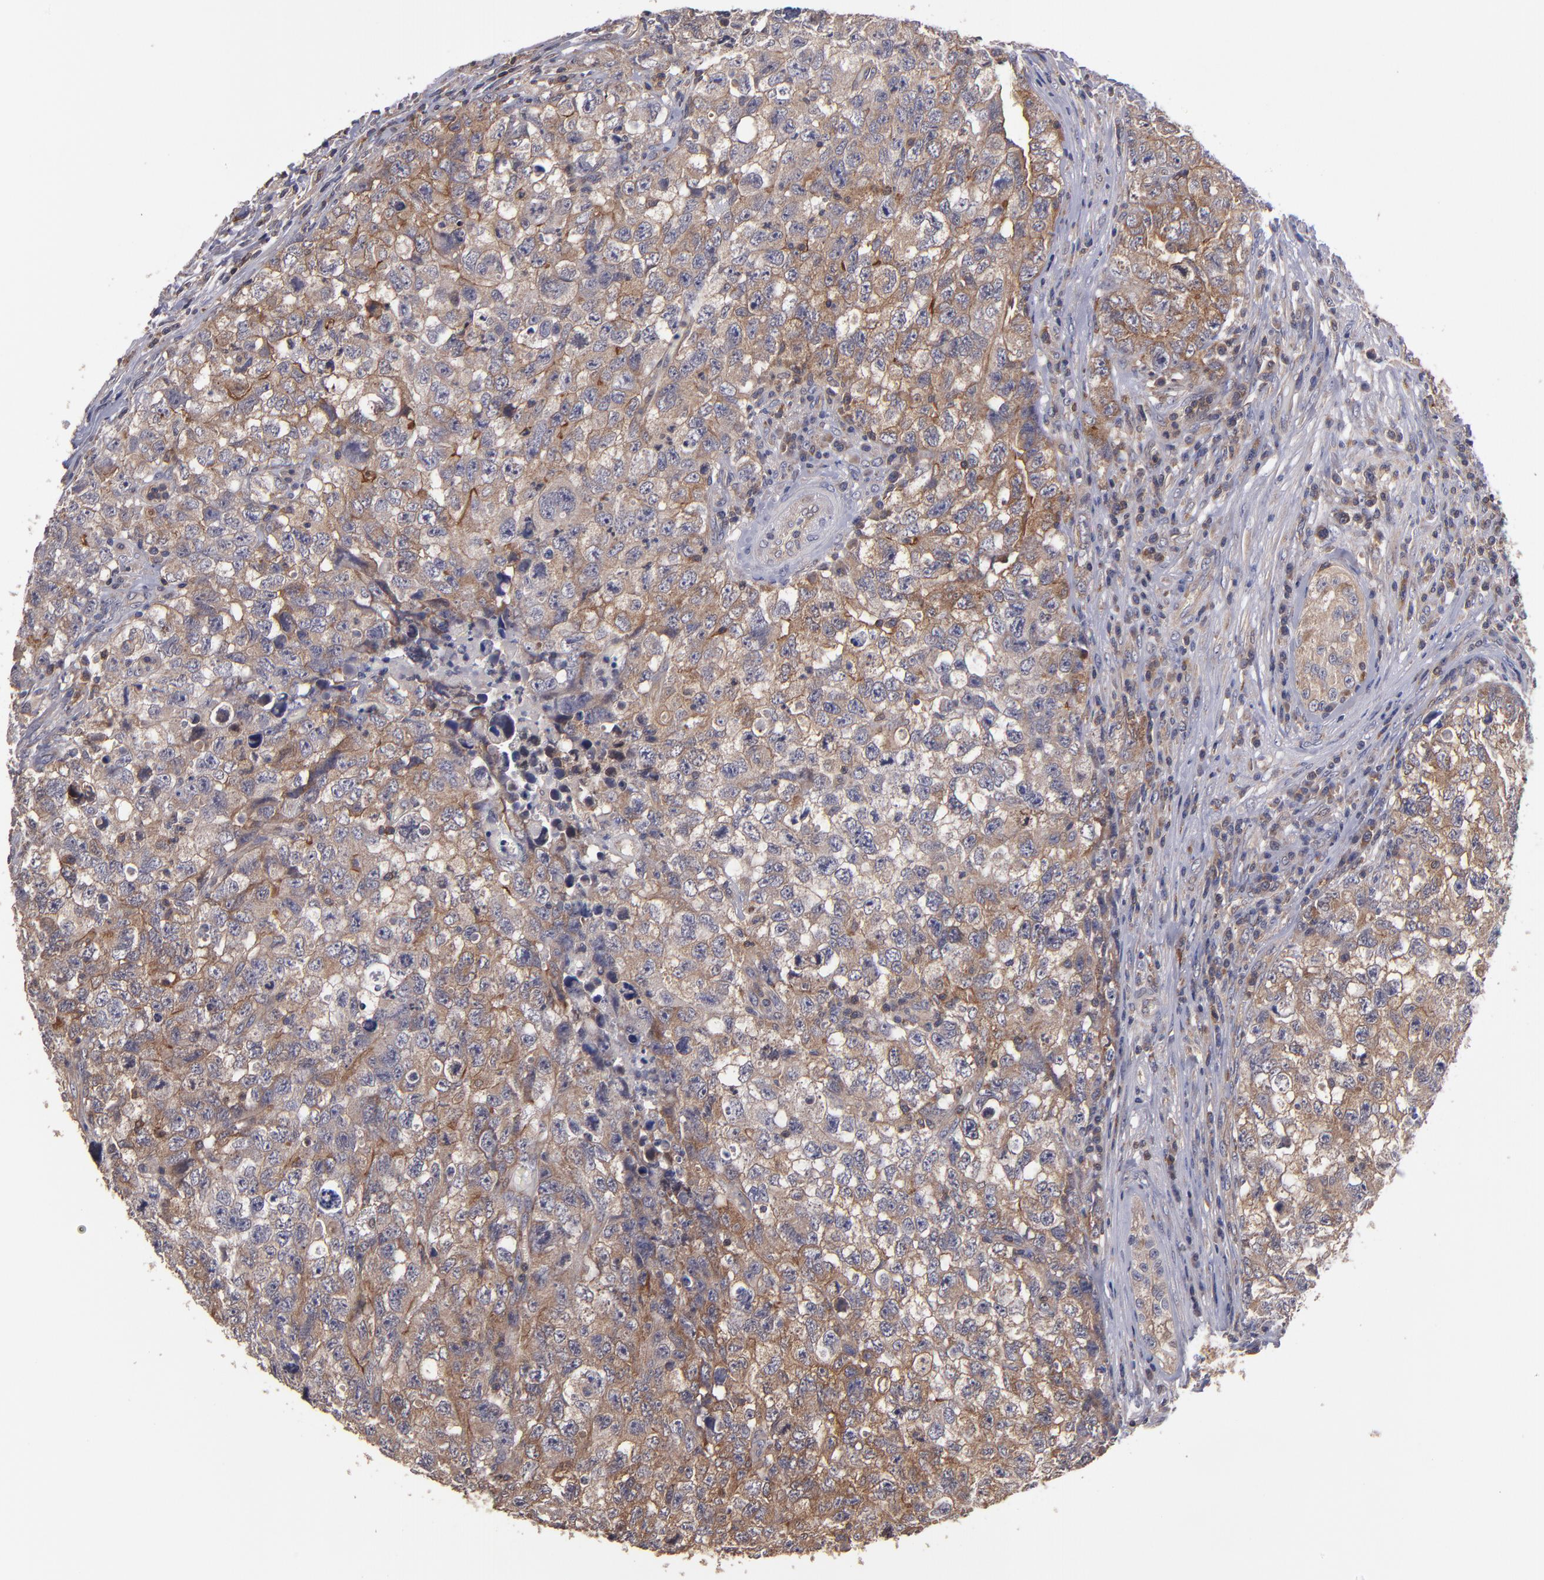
{"staining": {"intensity": "moderate", "quantity": ">75%", "location": "cytoplasmic/membranous"}, "tissue": "testis cancer", "cell_type": "Tumor cells", "image_type": "cancer", "snomed": [{"axis": "morphology", "description": "Carcinoma, Embryonal, NOS"}, {"axis": "topography", "description": "Testis"}], "caption": "Approximately >75% of tumor cells in human embryonal carcinoma (testis) demonstrate moderate cytoplasmic/membranous protein expression as visualized by brown immunohistochemical staining.", "gene": "NF2", "patient": {"sex": "male", "age": 31}}